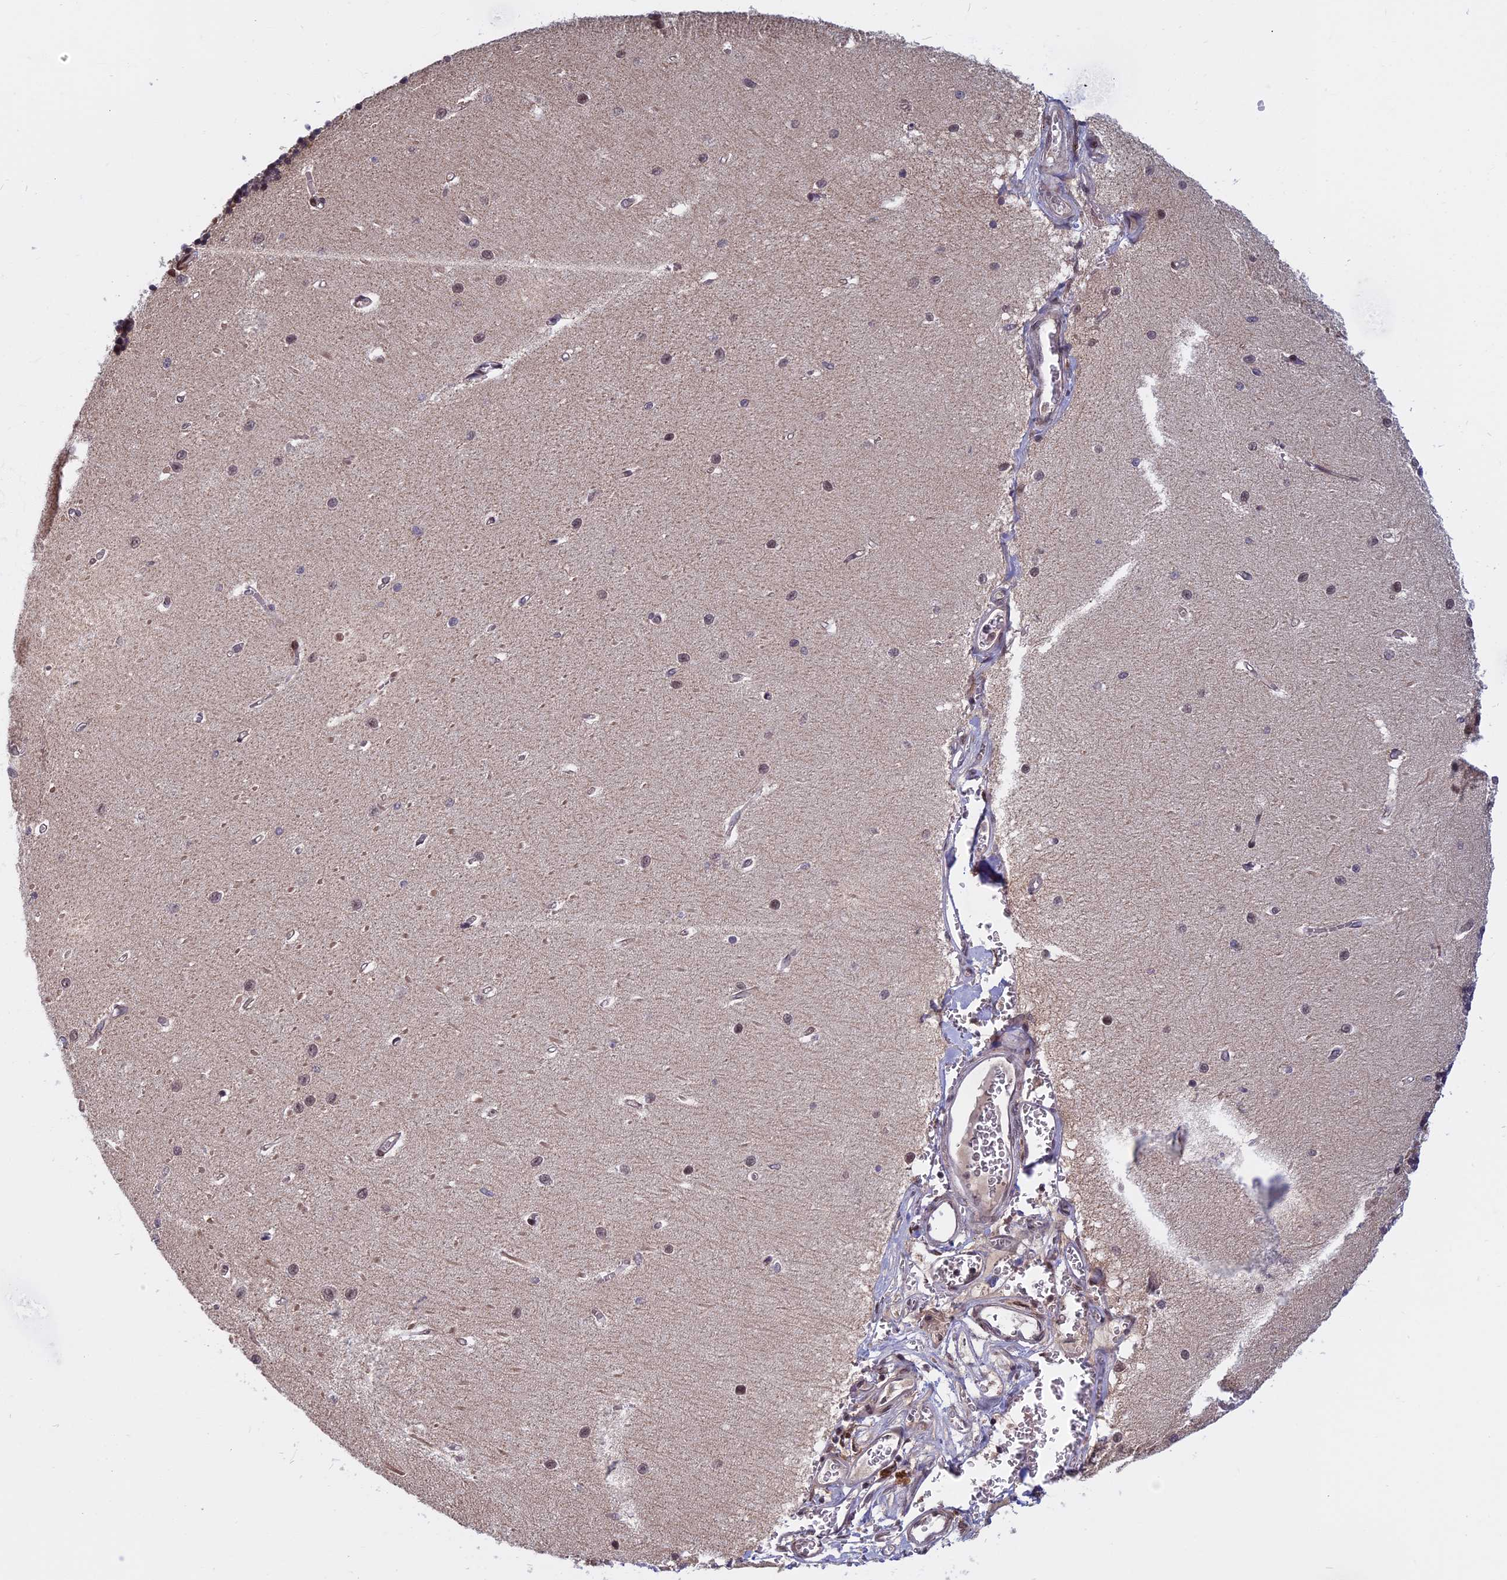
{"staining": {"intensity": "weak", "quantity": "25%-75%", "location": "cytoplasmic/membranous,nuclear"}, "tissue": "cerebellum", "cell_type": "Cells in granular layer", "image_type": "normal", "snomed": [{"axis": "morphology", "description": "Normal tissue, NOS"}, {"axis": "topography", "description": "Cerebellum"}], "caption": "Weak cytoplasmic/membranous,nuclear protein staining is present in approximately 25%-75% of cells in granular layer in cerebellum. (Brightfield microscopy of DAB IHC at high magnification).", "gene": "CCDC113", "patient": {"sex": "male", "age": 37}}